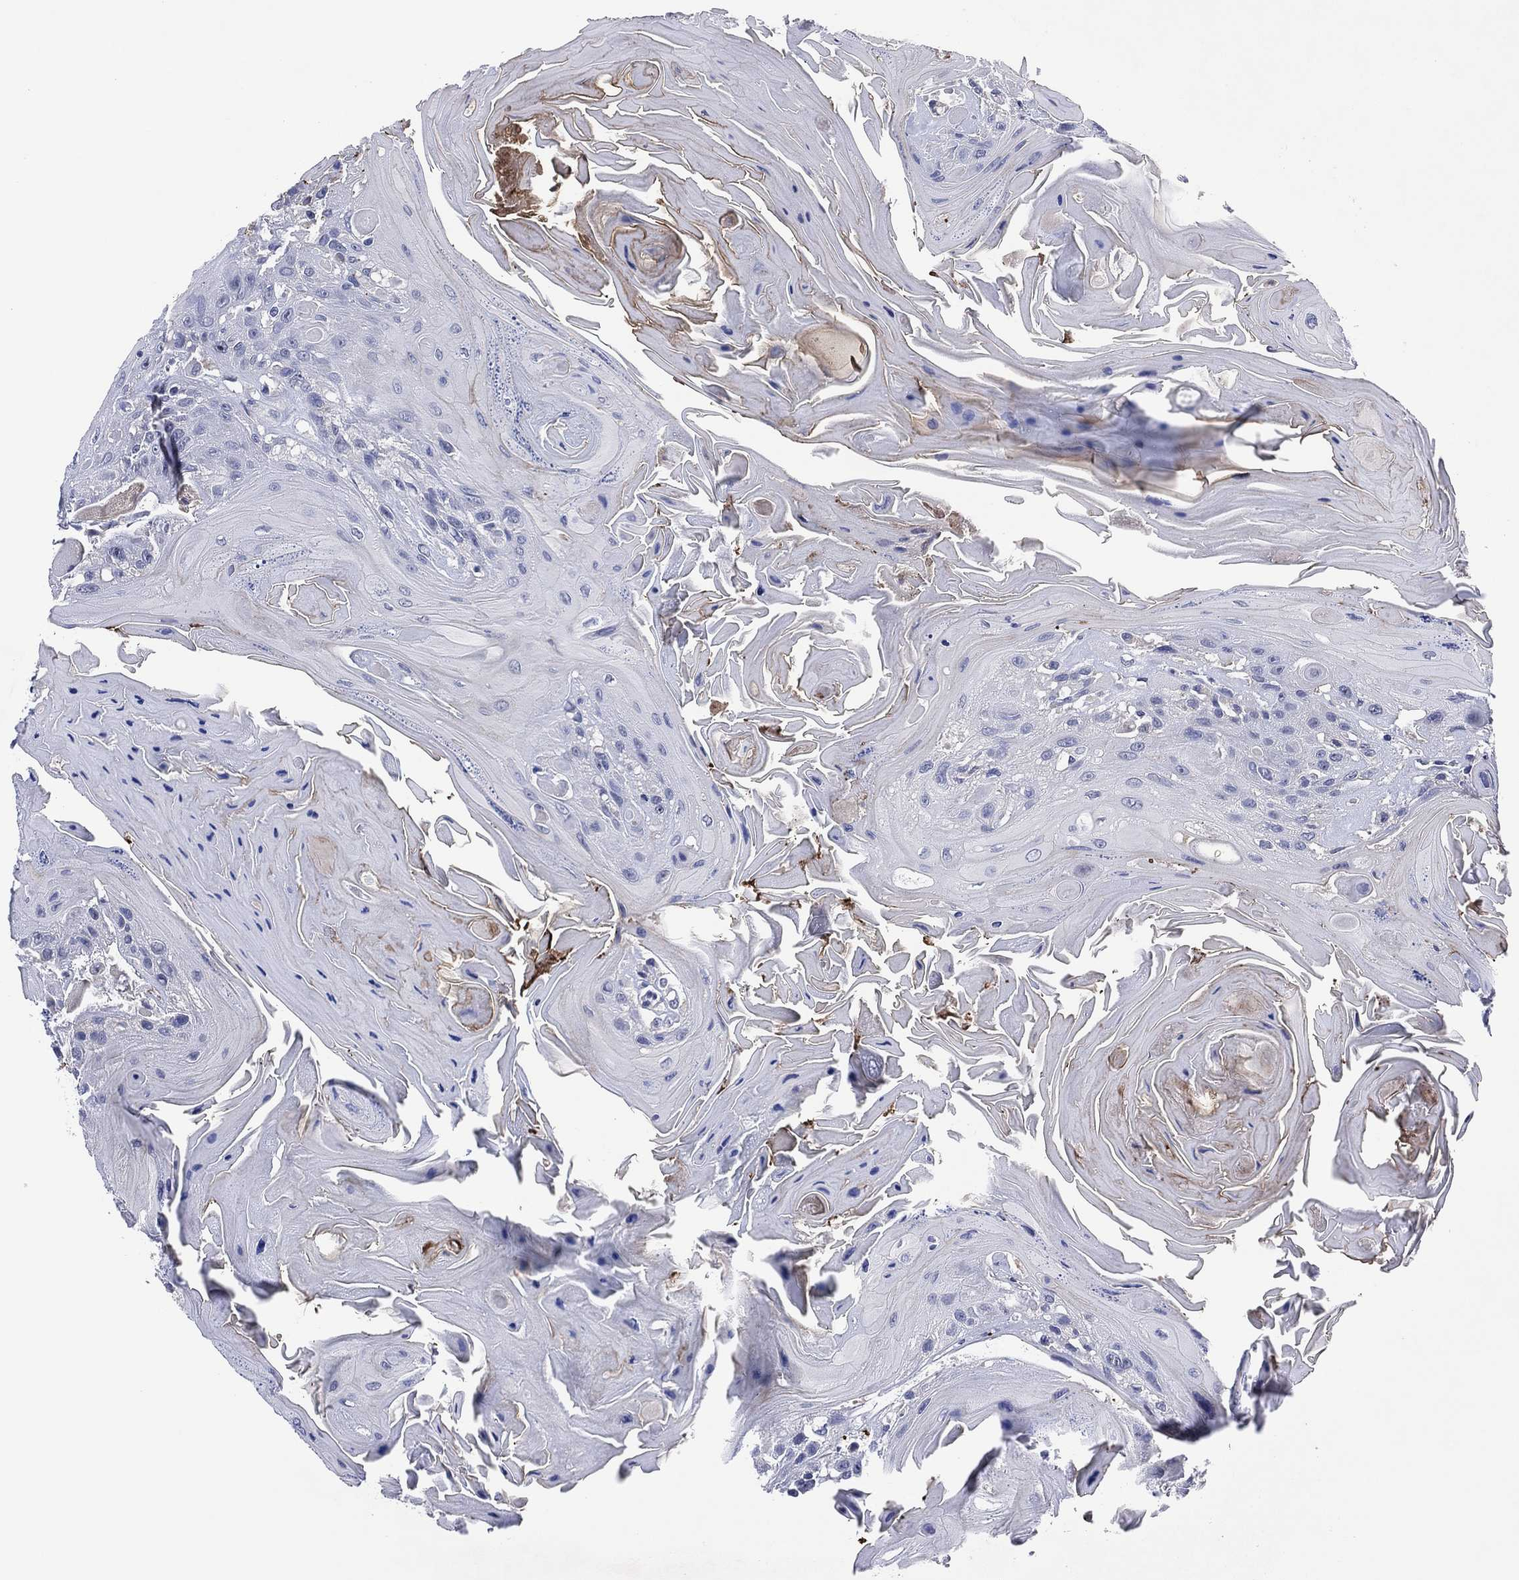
{"staining": {"intensity": "negative", "quantity": "none", "location": "none"}, "tissue": "head and neck cancer", "cell_type": "Tumor cells", "image_type": "cancer", "snomed": [{"axis": "morphology", "description": "Squamous cell carcinoma, NOS"}, {"axis": "topography", "description": "Head-Neck"}], "caption": "A high-resolution micrograph shows immunohistochemistry (IHC) staining of squamous cell carcinoma (head and neck), which displays no significant staining in tumor cells. The staining was performed using DAB (3,3'-diaminobenzidine) to visualize the protein expression in brown, while the nuclei were stained in blue with hematoxylin (Magnification: 20x).", "gene": "CLIP3", "patient": {"sex": "female", "age": 59}}